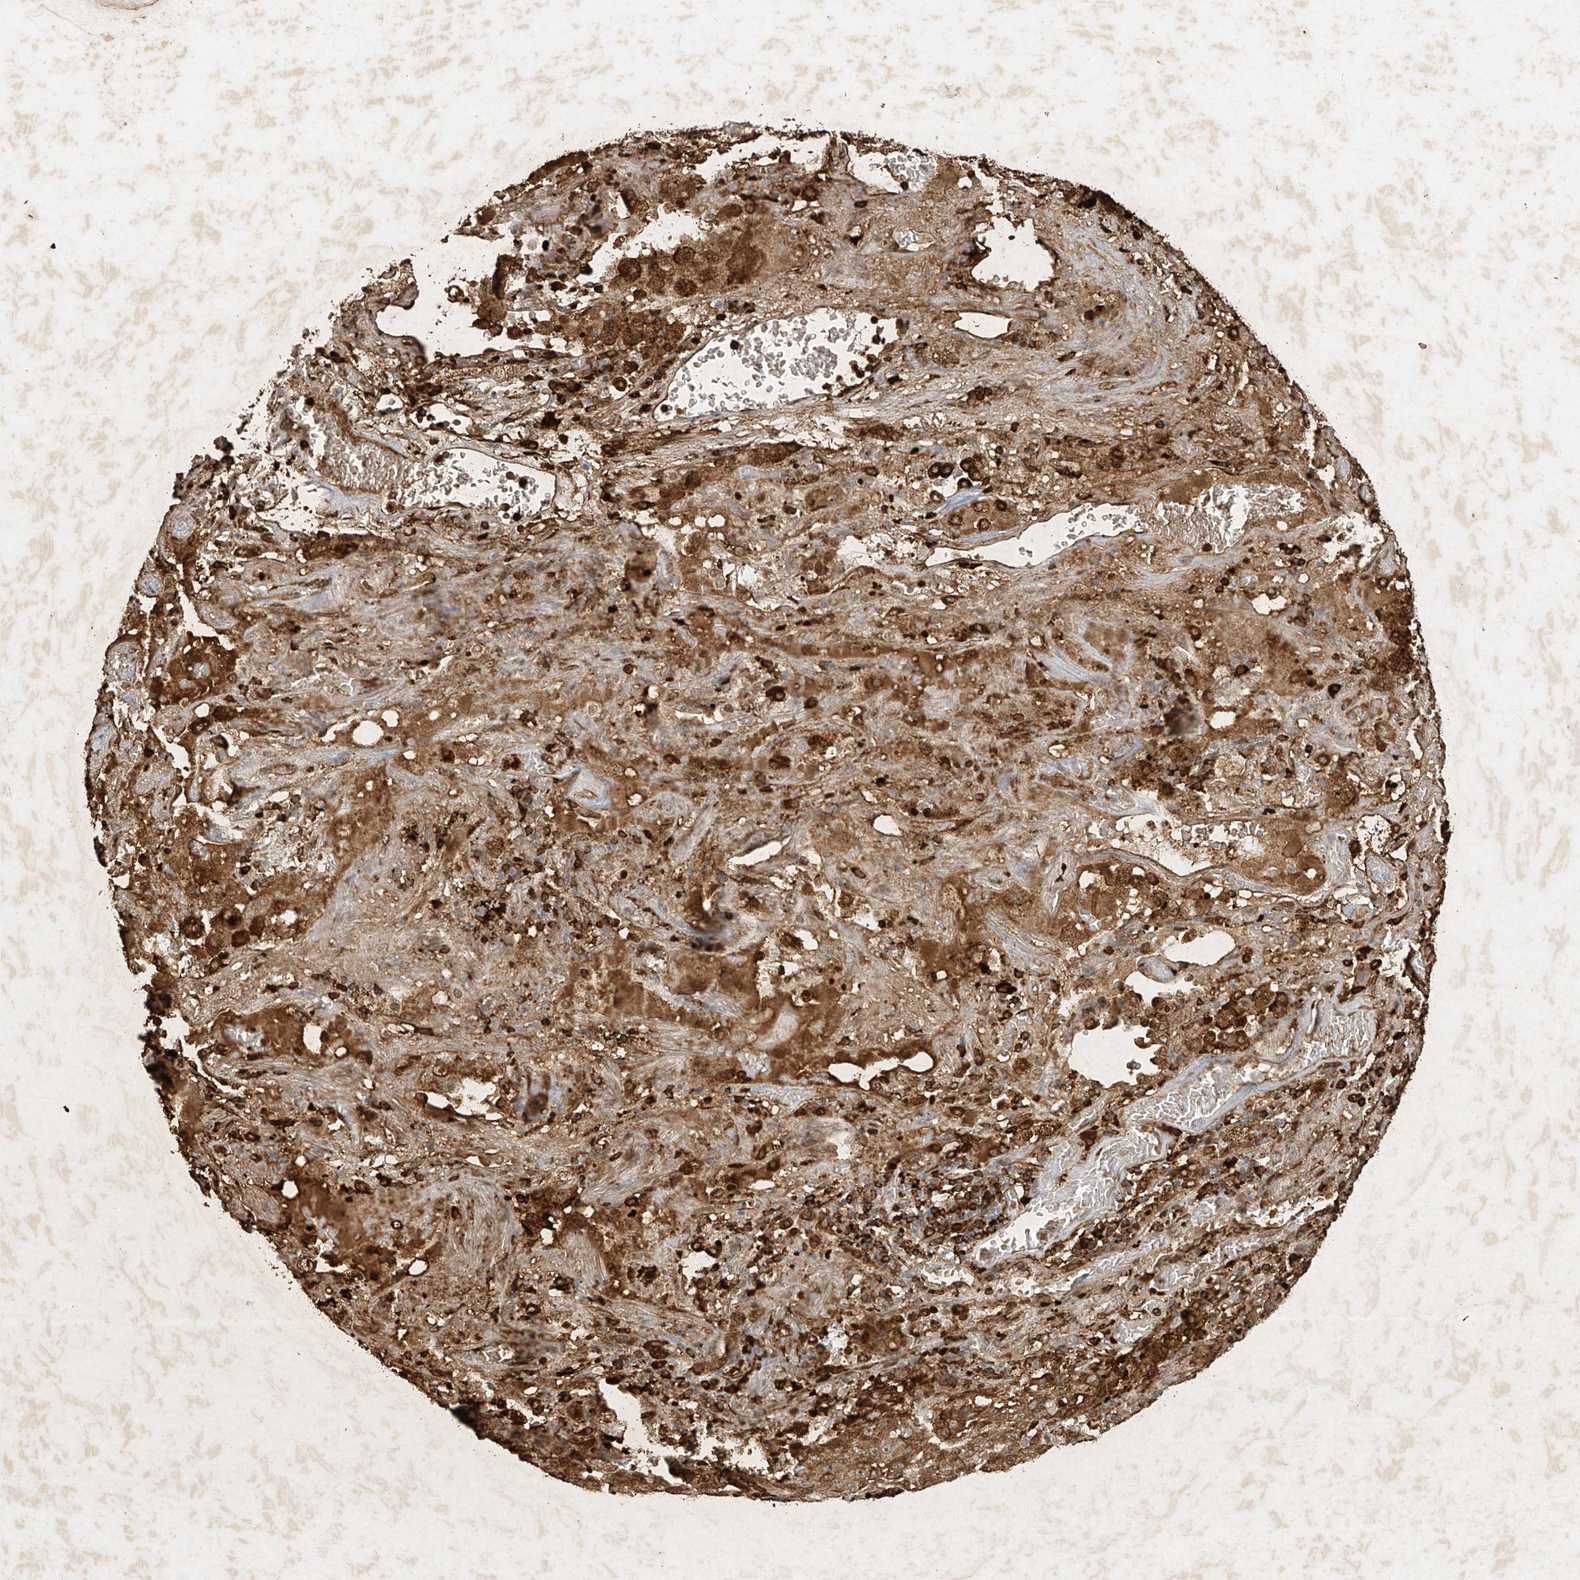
{"staining": {"intensity": "strong", "quantity": ">75%", "location": "cytoplasmic/membranous,nuclear"}, "tissue": "lung cancer", "cell_type": "Tumor cells", "image_type": "cancer", "snomed": [{"axis": "morphology", "description": "Squamous cell carcinoma, NOS"}, {"axis": "topography", "description": "Lung"}], "caption": "Immunohistochemical staining of lung cancer shows high levels of strong cytoplasmic/membranous and nuclear protein staining in about >75% of tumor cells.", "gene": "ATRIP", "patient": {"sex": "male", "age": 57}}